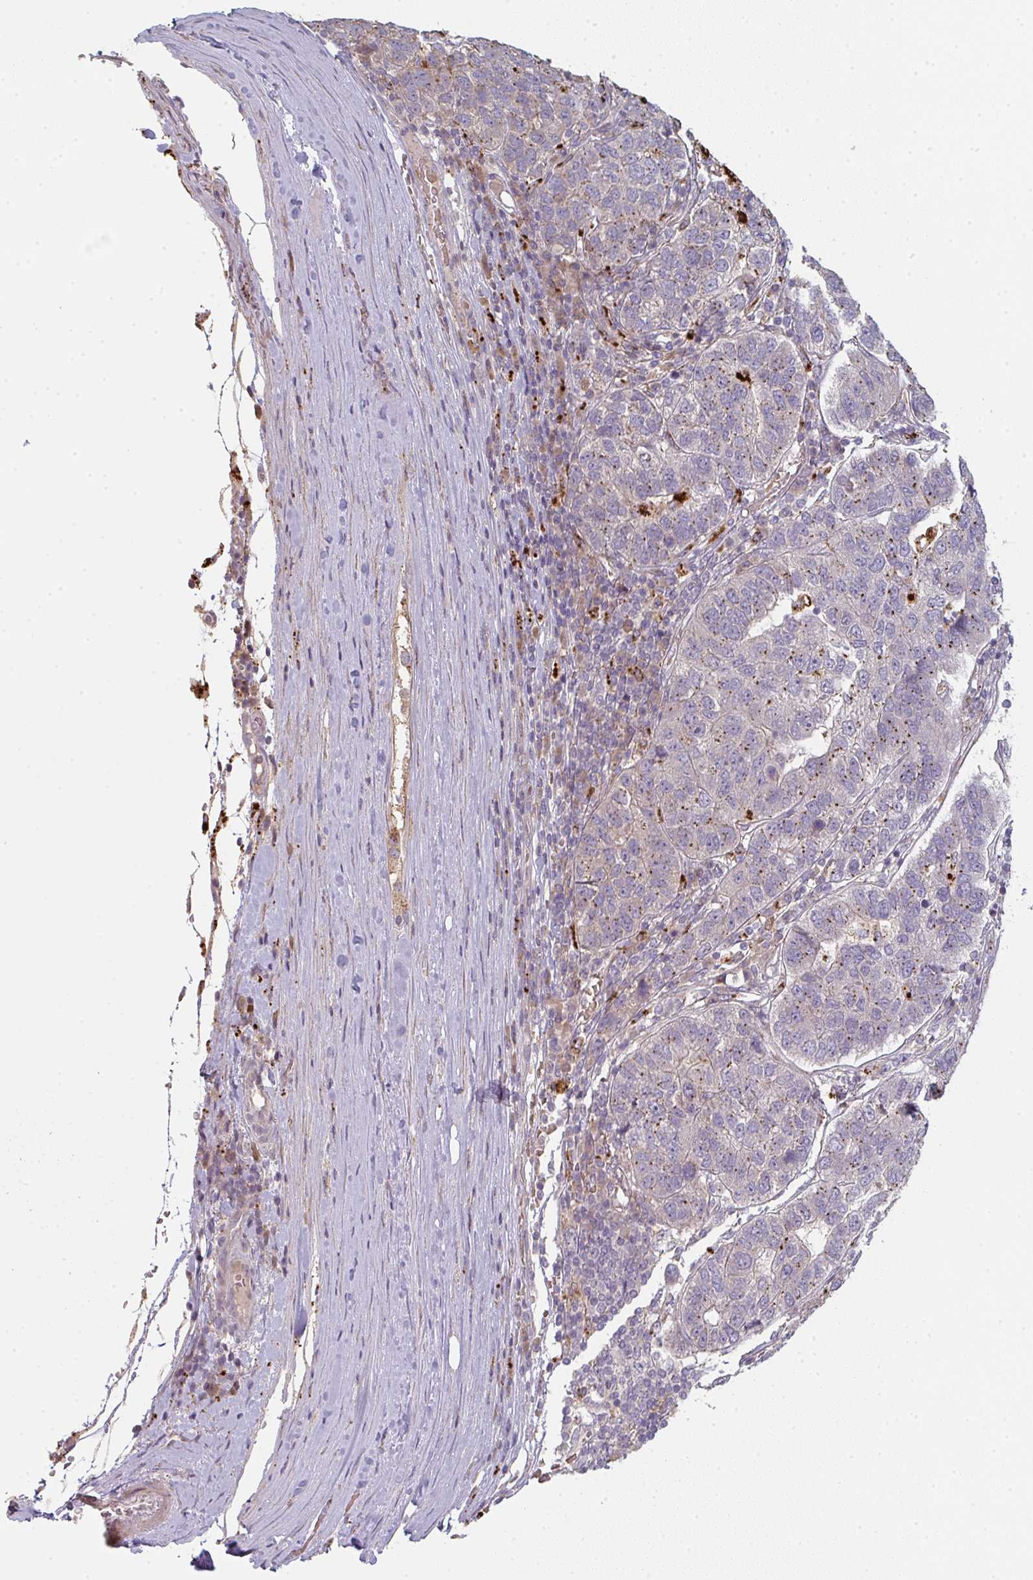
{"staining": {"intensity": "moderate", "quantity": "<25%", "location": "cytoplasmic/membranous"}, "tissue": "pancreatic cancer", "cell_type": "Tumor cells", "image_type": "cancer", "snomed": [{"axis": "morphology", "description": "Adenocarcinoma, NOS"}, {"axis": "topography", "description": "Pancreas"}], "caption": "Immunohistochemistry (IHC) of adenocarcinoma (pancreatic) displays low levels of moderate cytoplasmic/membranous staining in about <25% of tumor cells.", "gene": "TMEM237", "patient": {"sex": "female", "age": 61}}